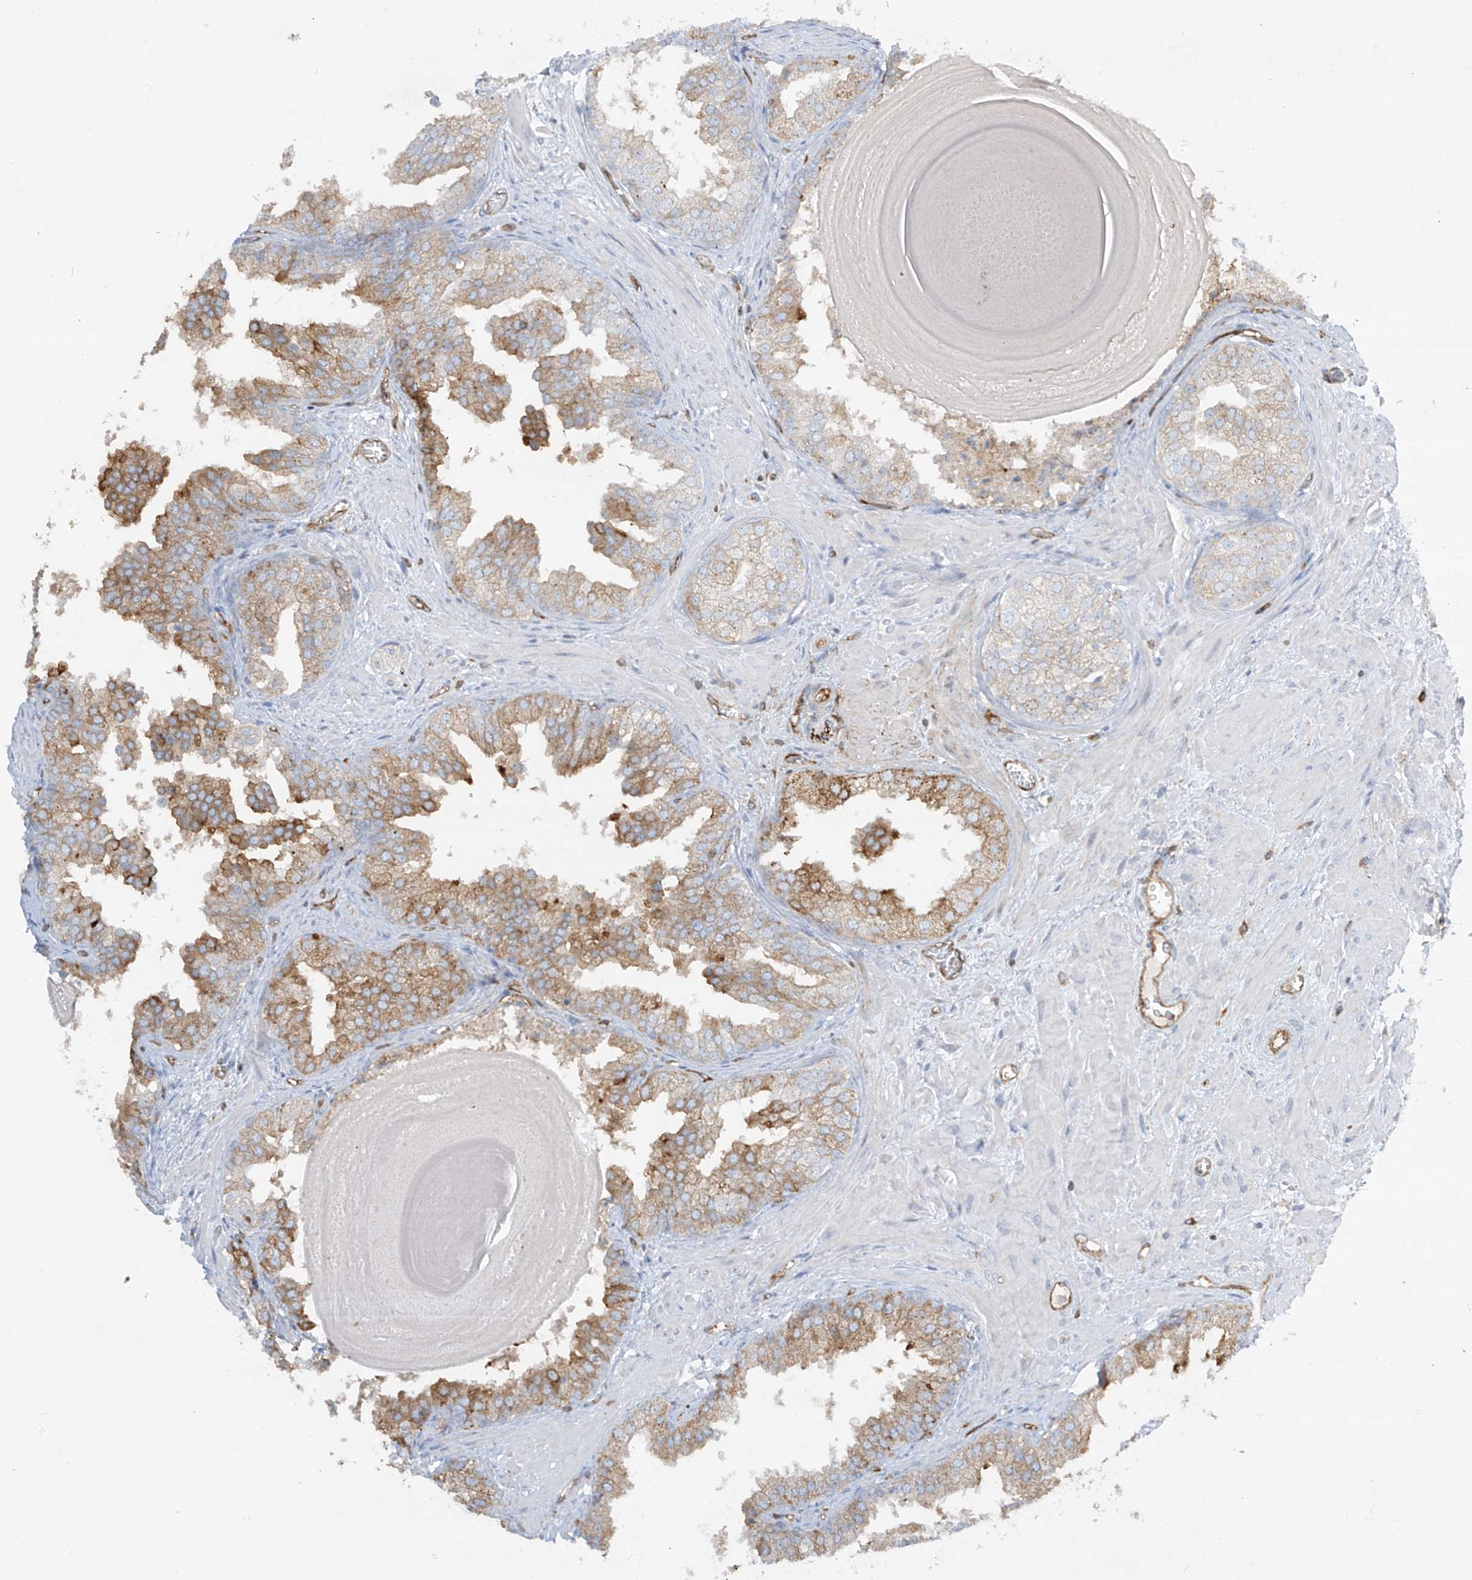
{"staining": {"intensity": "moderate", "quantity": "25%-75%", "location": "cytoplasmic/membranous"}, "tissue": "prostate", "cell_type": "Glandular cells", "image_type": "normal", "snomed": [{"axis": "morphology", "description": "Normal tissue, NOS"}, {"axis": "topography", "description": "Prostate"}], "caption": "A brown stain highlights moderate cytoplasmic/membranous staining of a protein in glandular cells of normal prostate. (Stains: DAB in brown, nuclei in blue, Microscopy: brightfield microscopy at high magnification).", "gene": "HLA", "patient": {"sex": "male", "age": 48}}